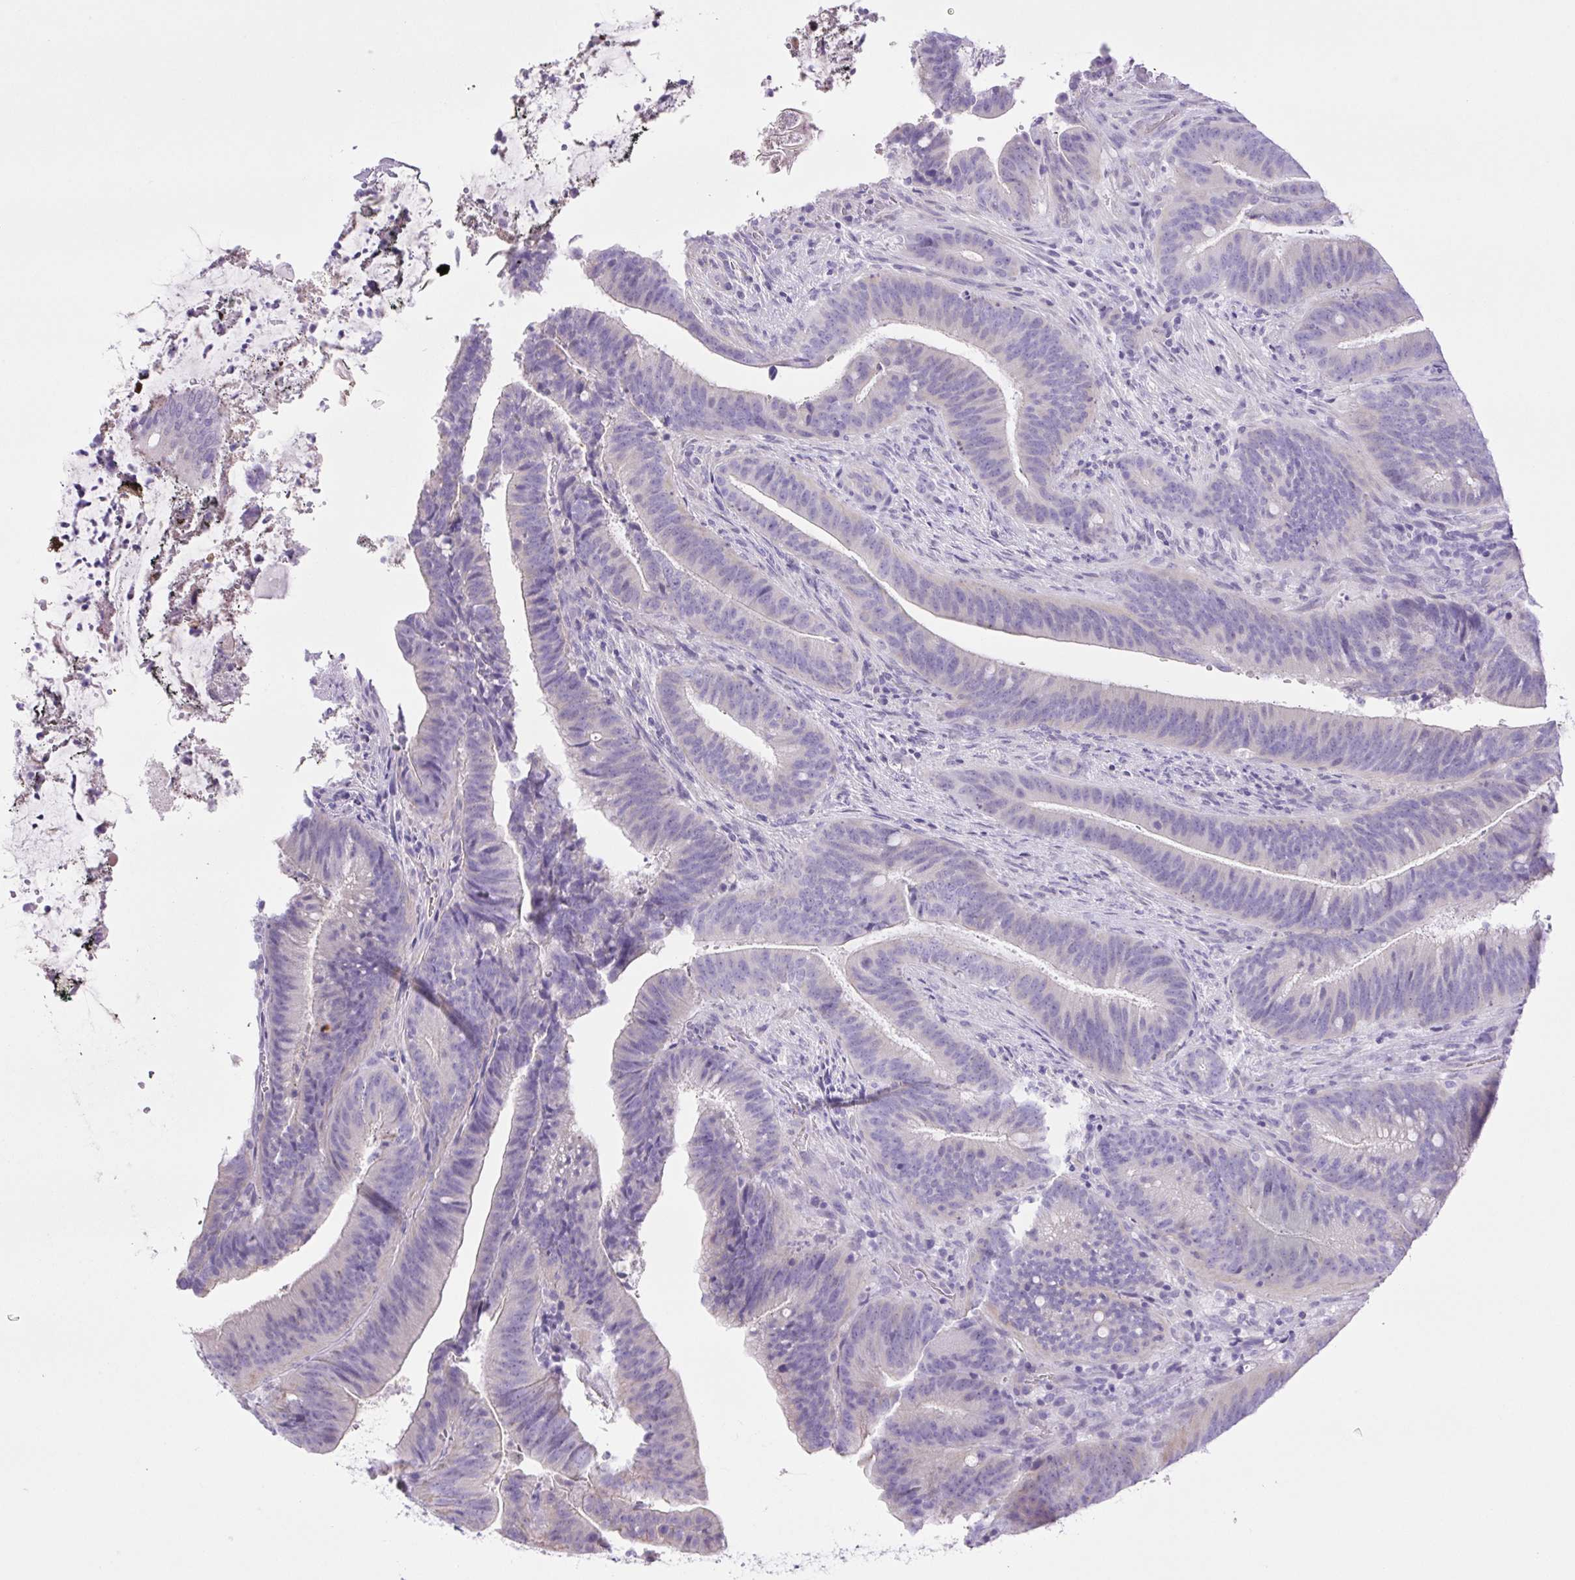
{"staining": {"intensity": "negative", "quantity": "none", "location": "none"}, "tissue": "colorectal cancer", "cell_type": "Tumor cells", "image_type": "cancer", "snomed": [{"axis": "morphology", "description": "Adenocarcinoma, NOS"}, {"axis": "topography", "description": "Colon"}], "caption": "The image demonstrates no staining of tumor cells in adenocarcinoma (colorectal).", "gene": "CDSN", "patient": {"sex": "female", "age": 43}}